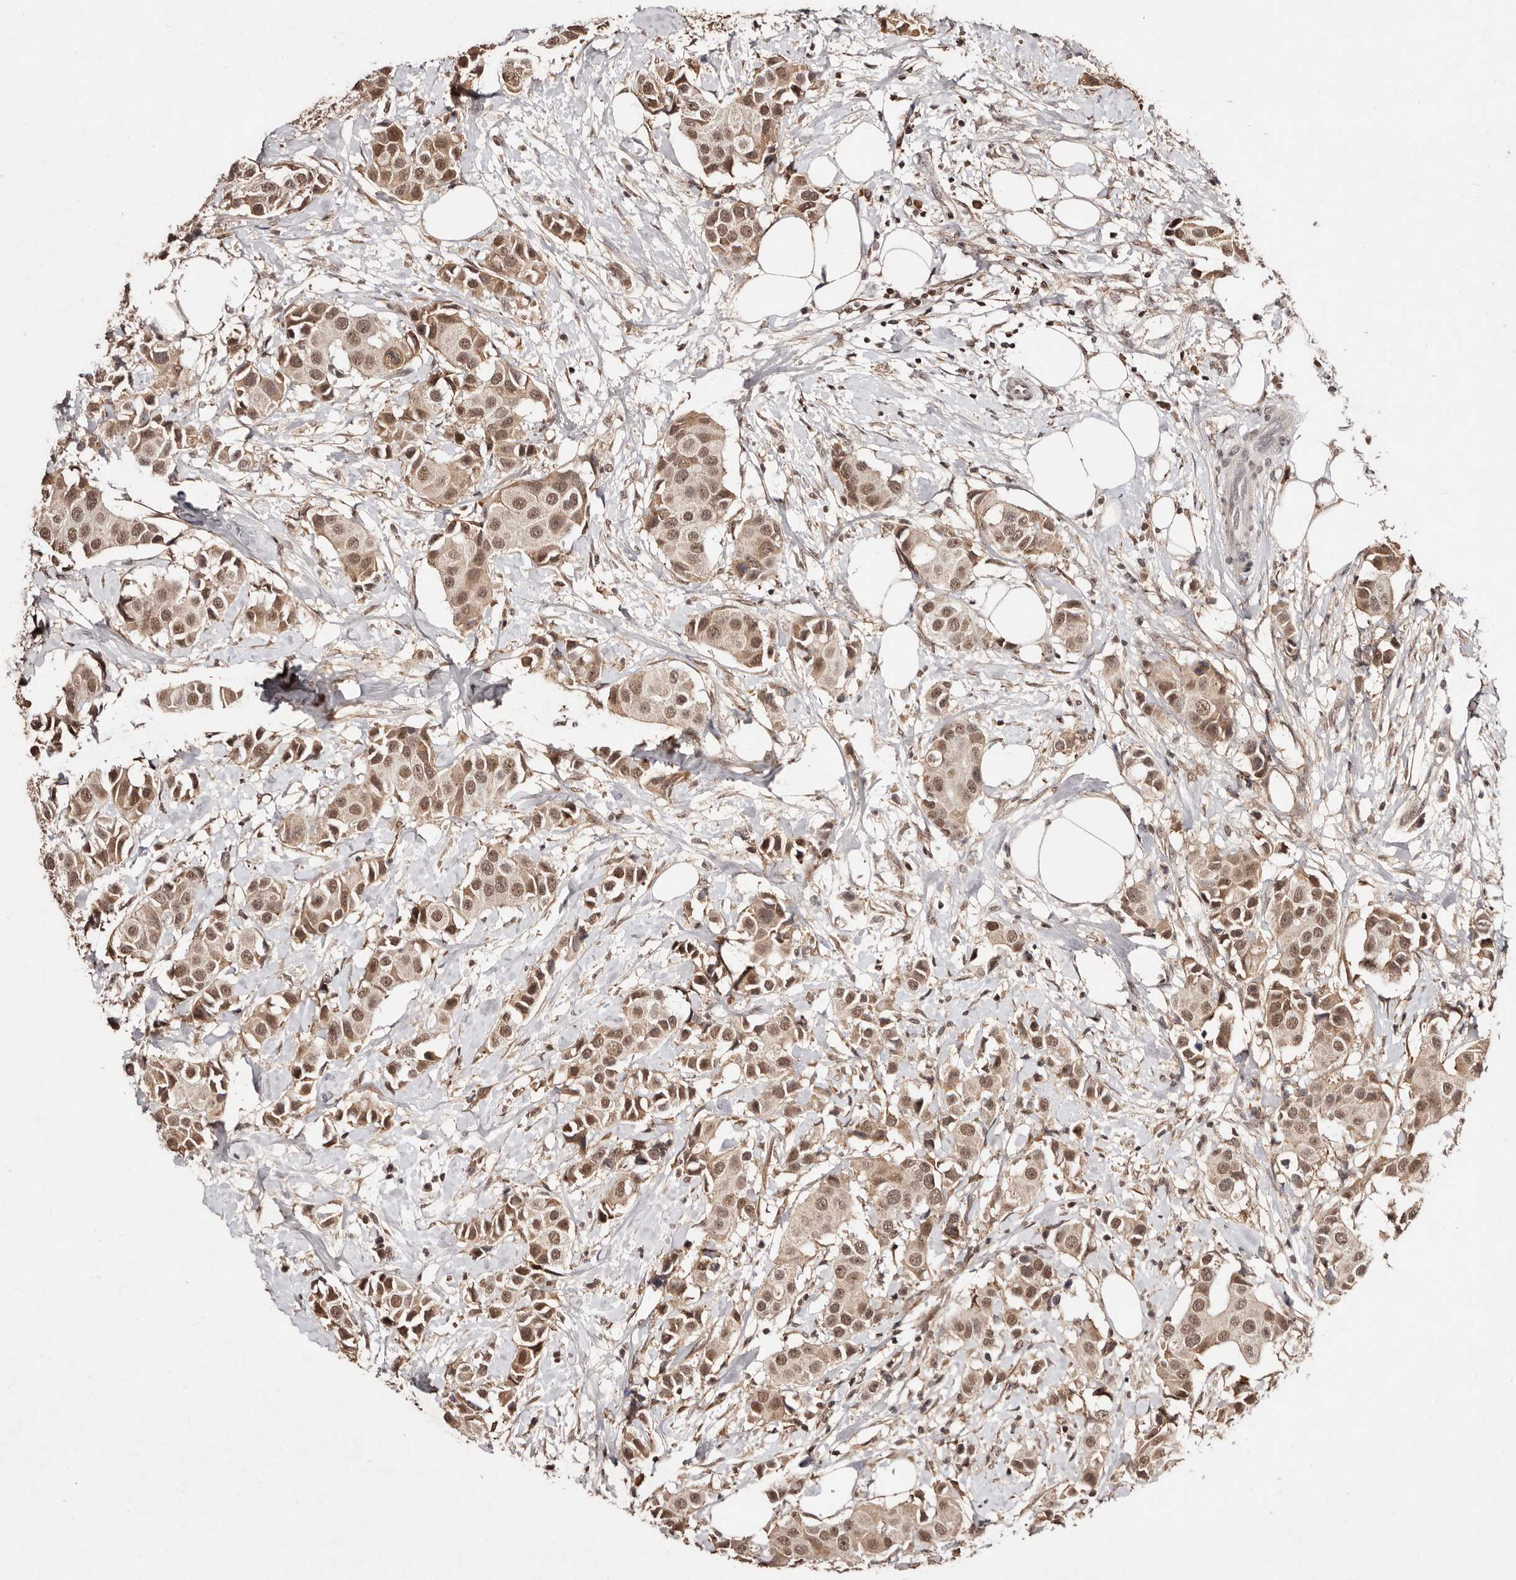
{"staining": {"intensity": "moderate", "quantity": ">75%", "location": "nuclear"}, "tissue": "breast cancer", "cell_type": "Tumor cells", "image_type": "cancer", "snomed": [{"axis": "morphology", "description": "Normal tissue, NOS"}, {"axis": "morphology", "description": "Duct carcinoma"}, {"axis": "topography", "description": "Breast"}], "caption": "An image showing moderate nuclear staining in about >75% of tumor cells in infiltrating ductal carcinoma (breast), as visualized by brown immunohistochemical staining.", "gene": "BICRAL", "patient": {"sex": "female", "age": 39}}